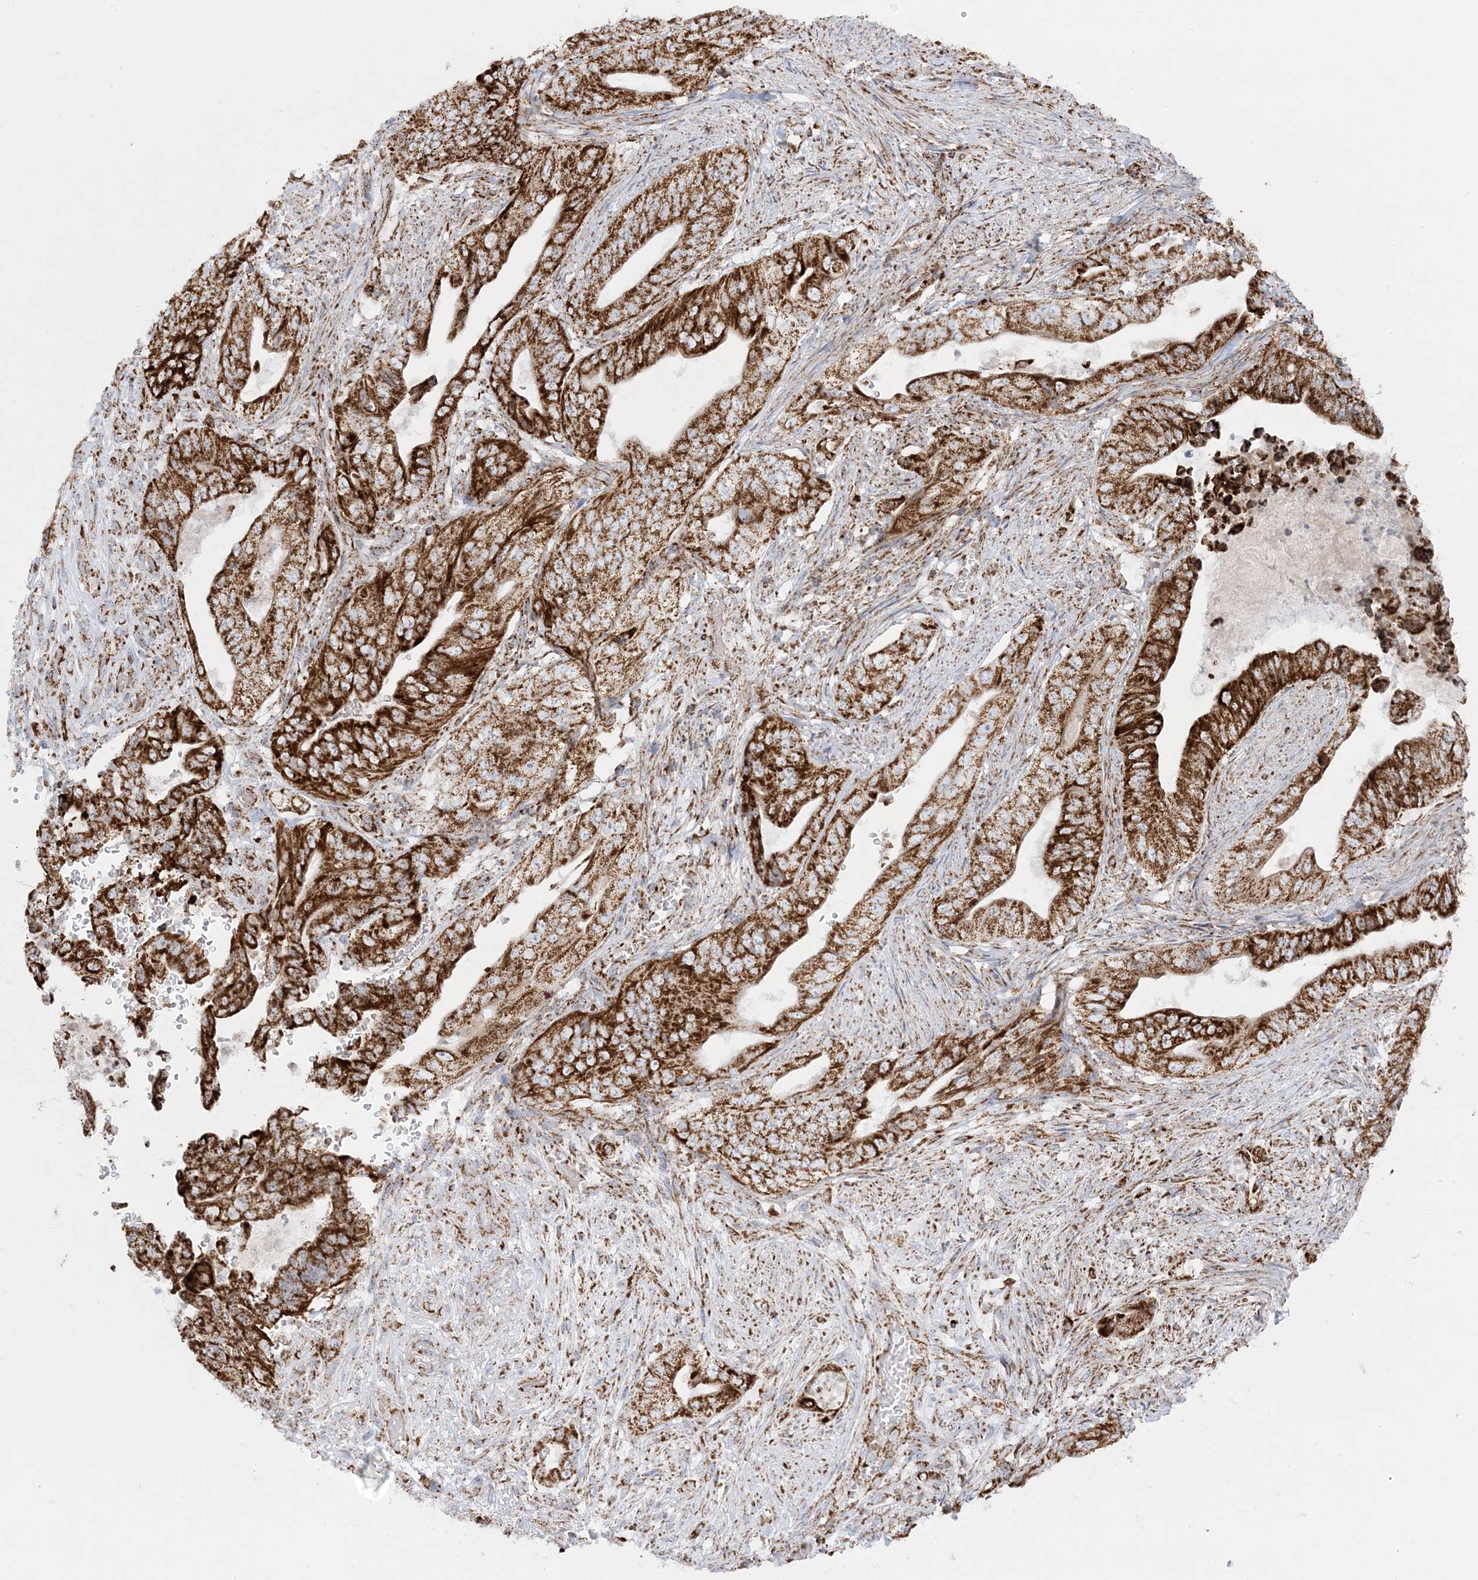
{"staining": {"intensity": "strong", "quantity": ">75%", "location": "cytoplasmic/membranous"}, "tissue": "stomach cancer", "cell_type": "Tumor cells", "image_type": "cancer", "snomed": [{"axis": "morphology", "description": "Adenocarcinoma, NOS"}, {"axis": "topography", "description": "Stomach"}], "caption": "Tumor cells demonstrate high levels of strong cytoplasmic/membranous positivity in about >75% of cells in human stomach cancer.", "gene": "MRPS36", "patient": {"sex": "female", "age": 73}}